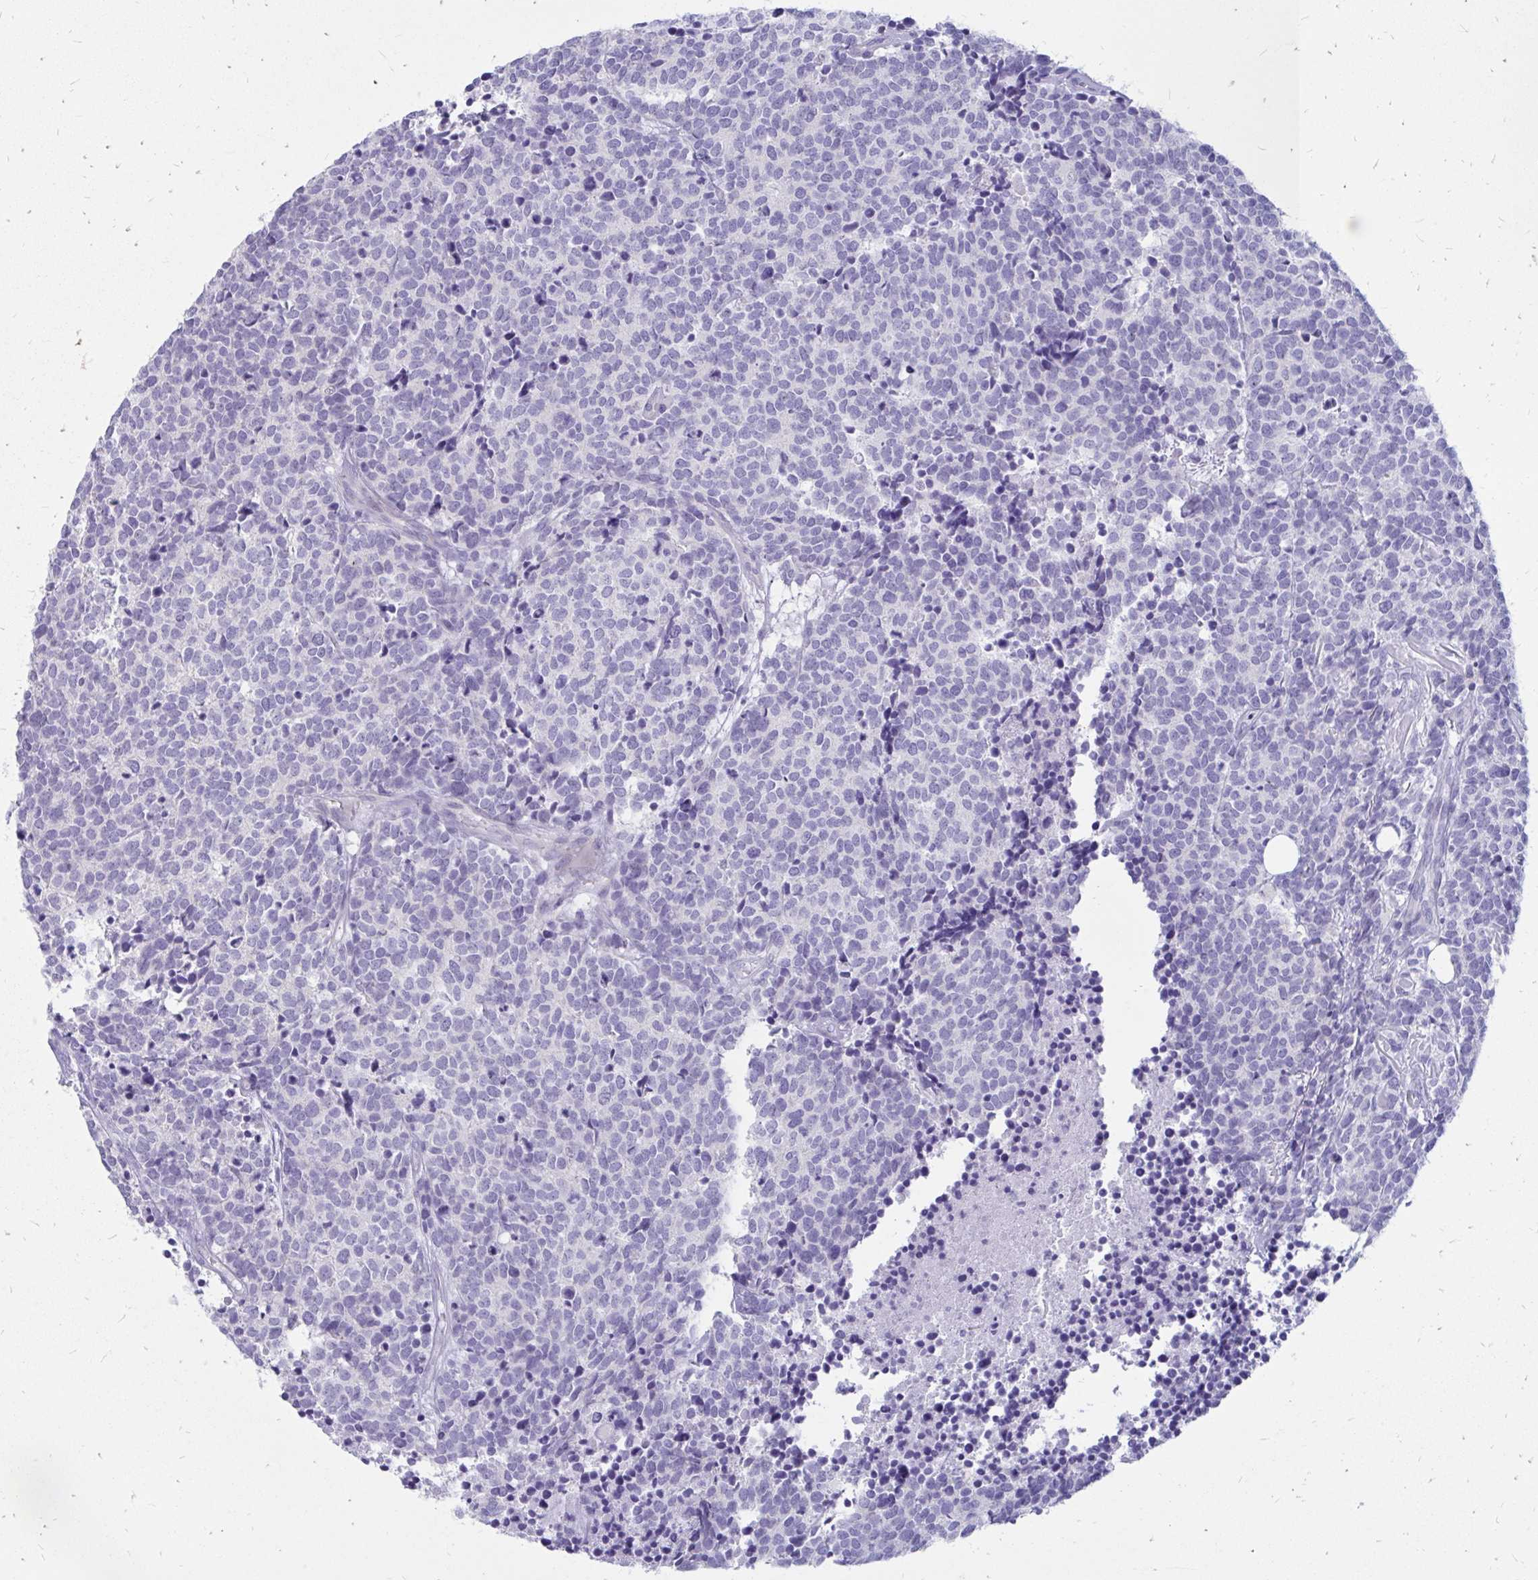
{"staining": {"intensity": "negative", "quantity": "none", "location": "none"}, "tissue": "carcinoid", "cell_type": "Tumor cells", "image_type": "cancer", "snomed": [{"axis": "morphology", "description": "Carcinoid, malignant, NOS"}, {"axis": "topography", "description": "Skin"}], "caption": "High magnification brightfield microscopy of carcinoid stained with DAB (brown) and counterstained with hematoxylin (blue): tumor cells show no significant positivity.", "gene": "IGSF5", "patient": {"sex": "female", "age": 79}}